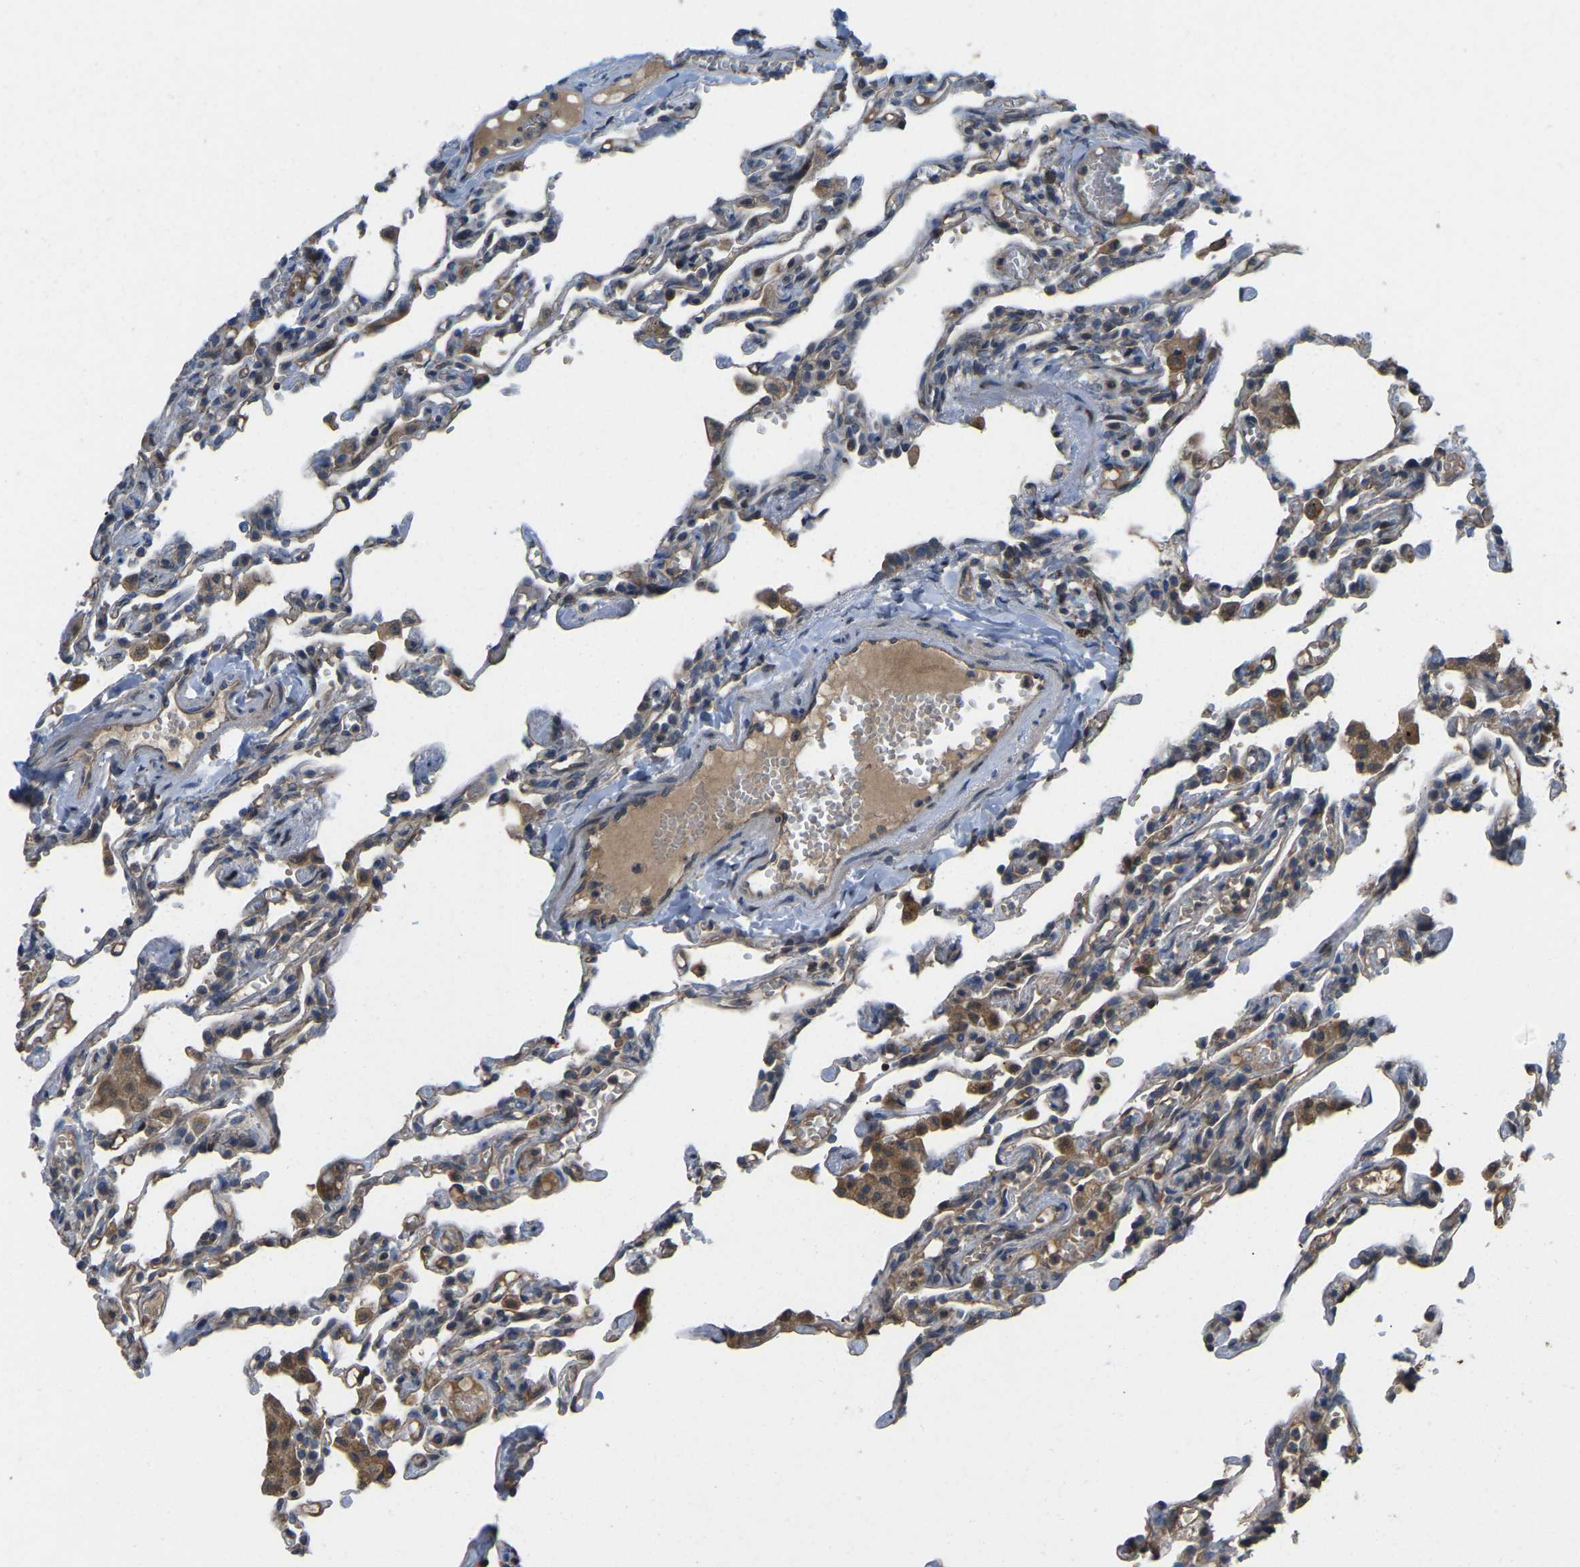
{"staining": {"intensity": "weak", "quantity": "25%-75%", "location": "cytoplasmic/membranous"}, "tissue": "lung", "cell_type": "Alveolar cells", "image_type": "normal", "snomed": [{"axis": "morphology", "description": "Normal tissue, NOS"}, {"axis": "topography", "description": "Lung"}], "caption": "This is an image of immunohistochemistry (IHC) staining of normal lung, which shows weak expression in the cytoplasmic/membranous of alveolar cells.", "gene": "C21orf91", "patient": {"sex": "male", "age": 21}}